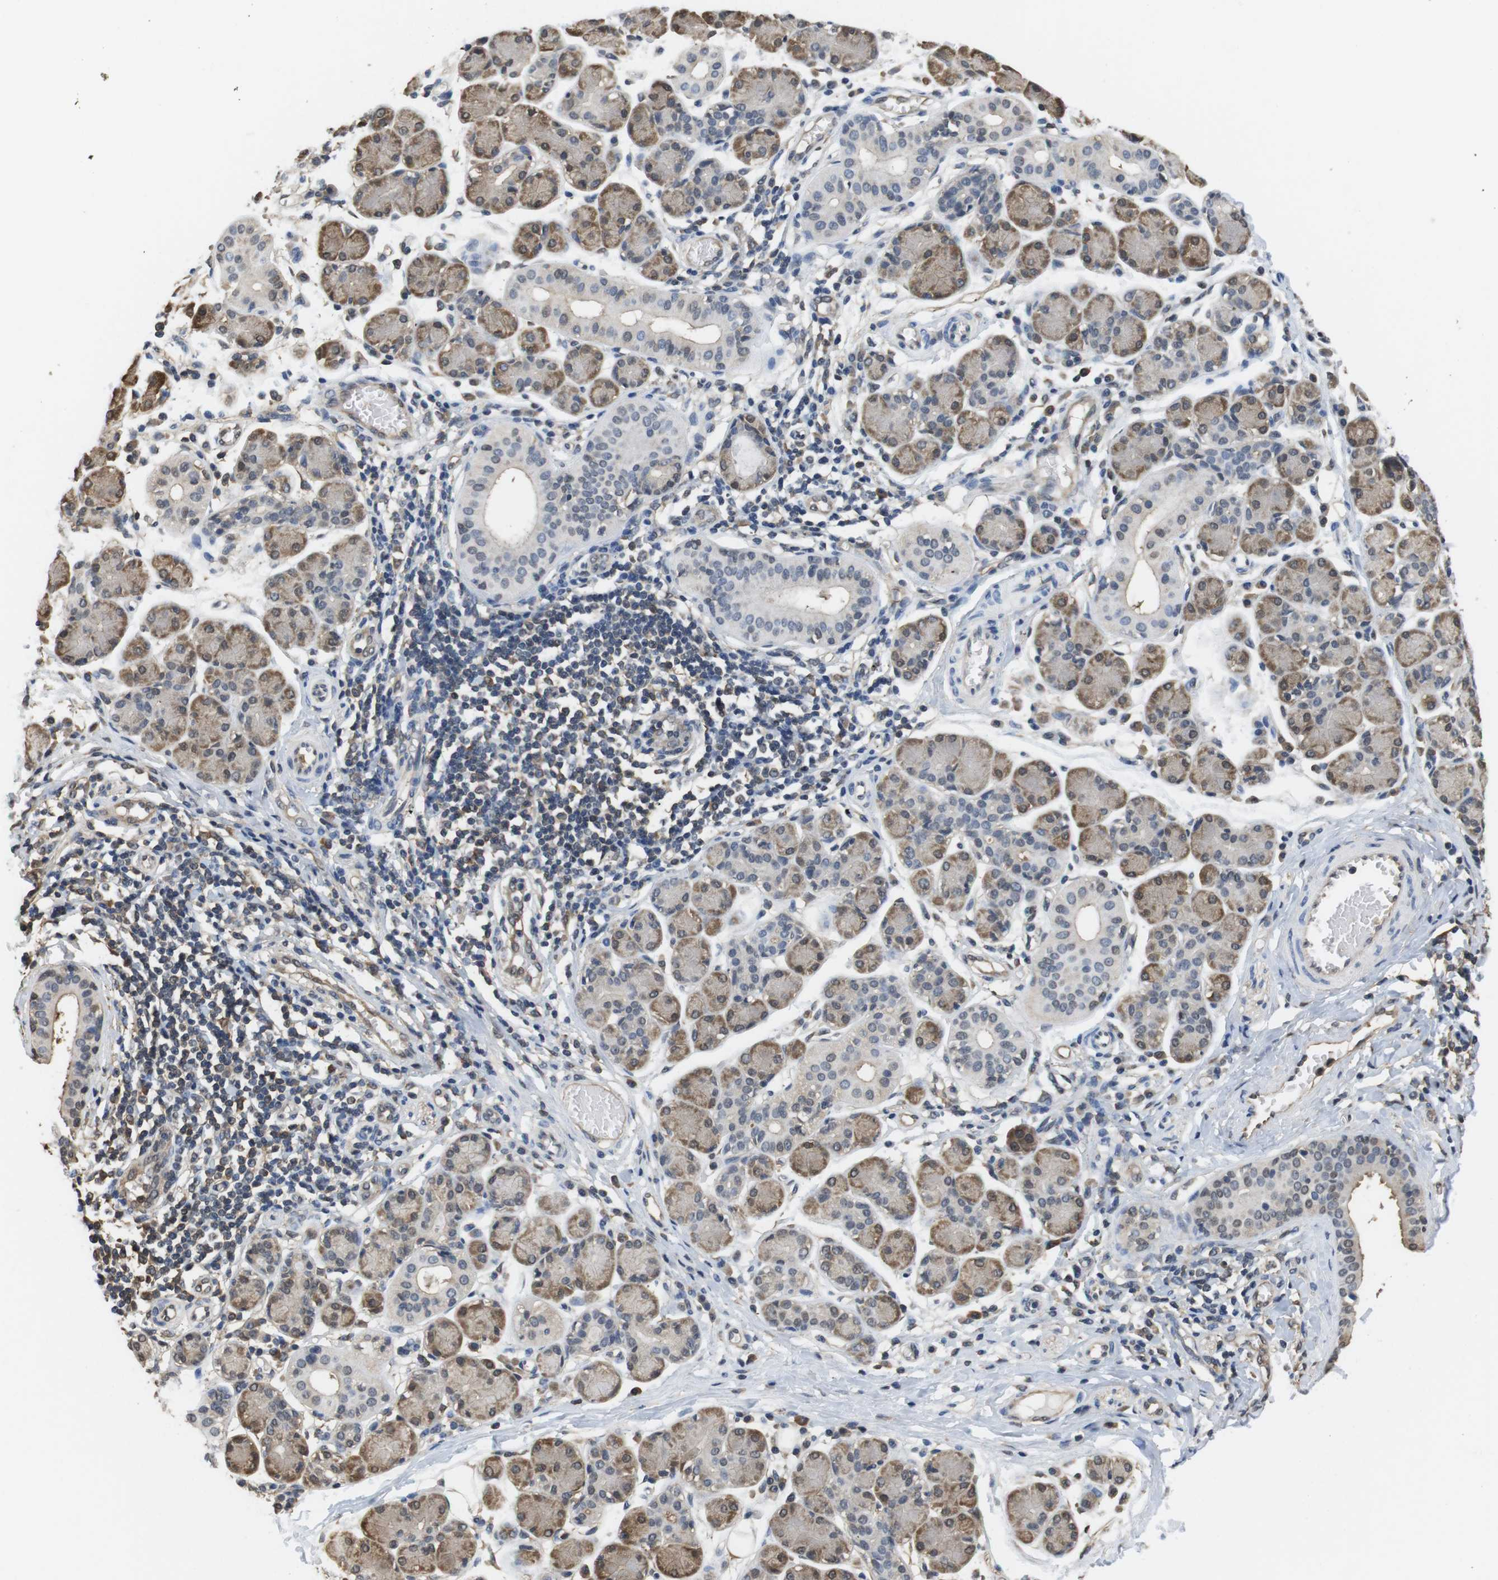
{"staining": {"intensity": "moderate", "quantity": ">75%", "location": "cytoplasmic/membranous"}, "tissue": "salivary gland", "cell_type": "Glandular cells", "image_type": "normal", "snomed": [{"axis": "morphology", "description": "Normal tissue, NOS"}, {"axis": "morphology", "description": "Inflammation, NOS"}, {"axis": "topography", "description": "Lymph node"}, {"axis": "topography", "description": "Salivary gland"}], "caption": "A histopathology image of salivary gland stained for a protein exhibits moderate cytoplasmic/membranous brown staining in glandular cells. (DAB (3,3'-diaminobenzidine) = brown stain, brightfield microscopy at high magnification).", "gene": "LDHA", "patient": {"sex": "male", "age": 3}}